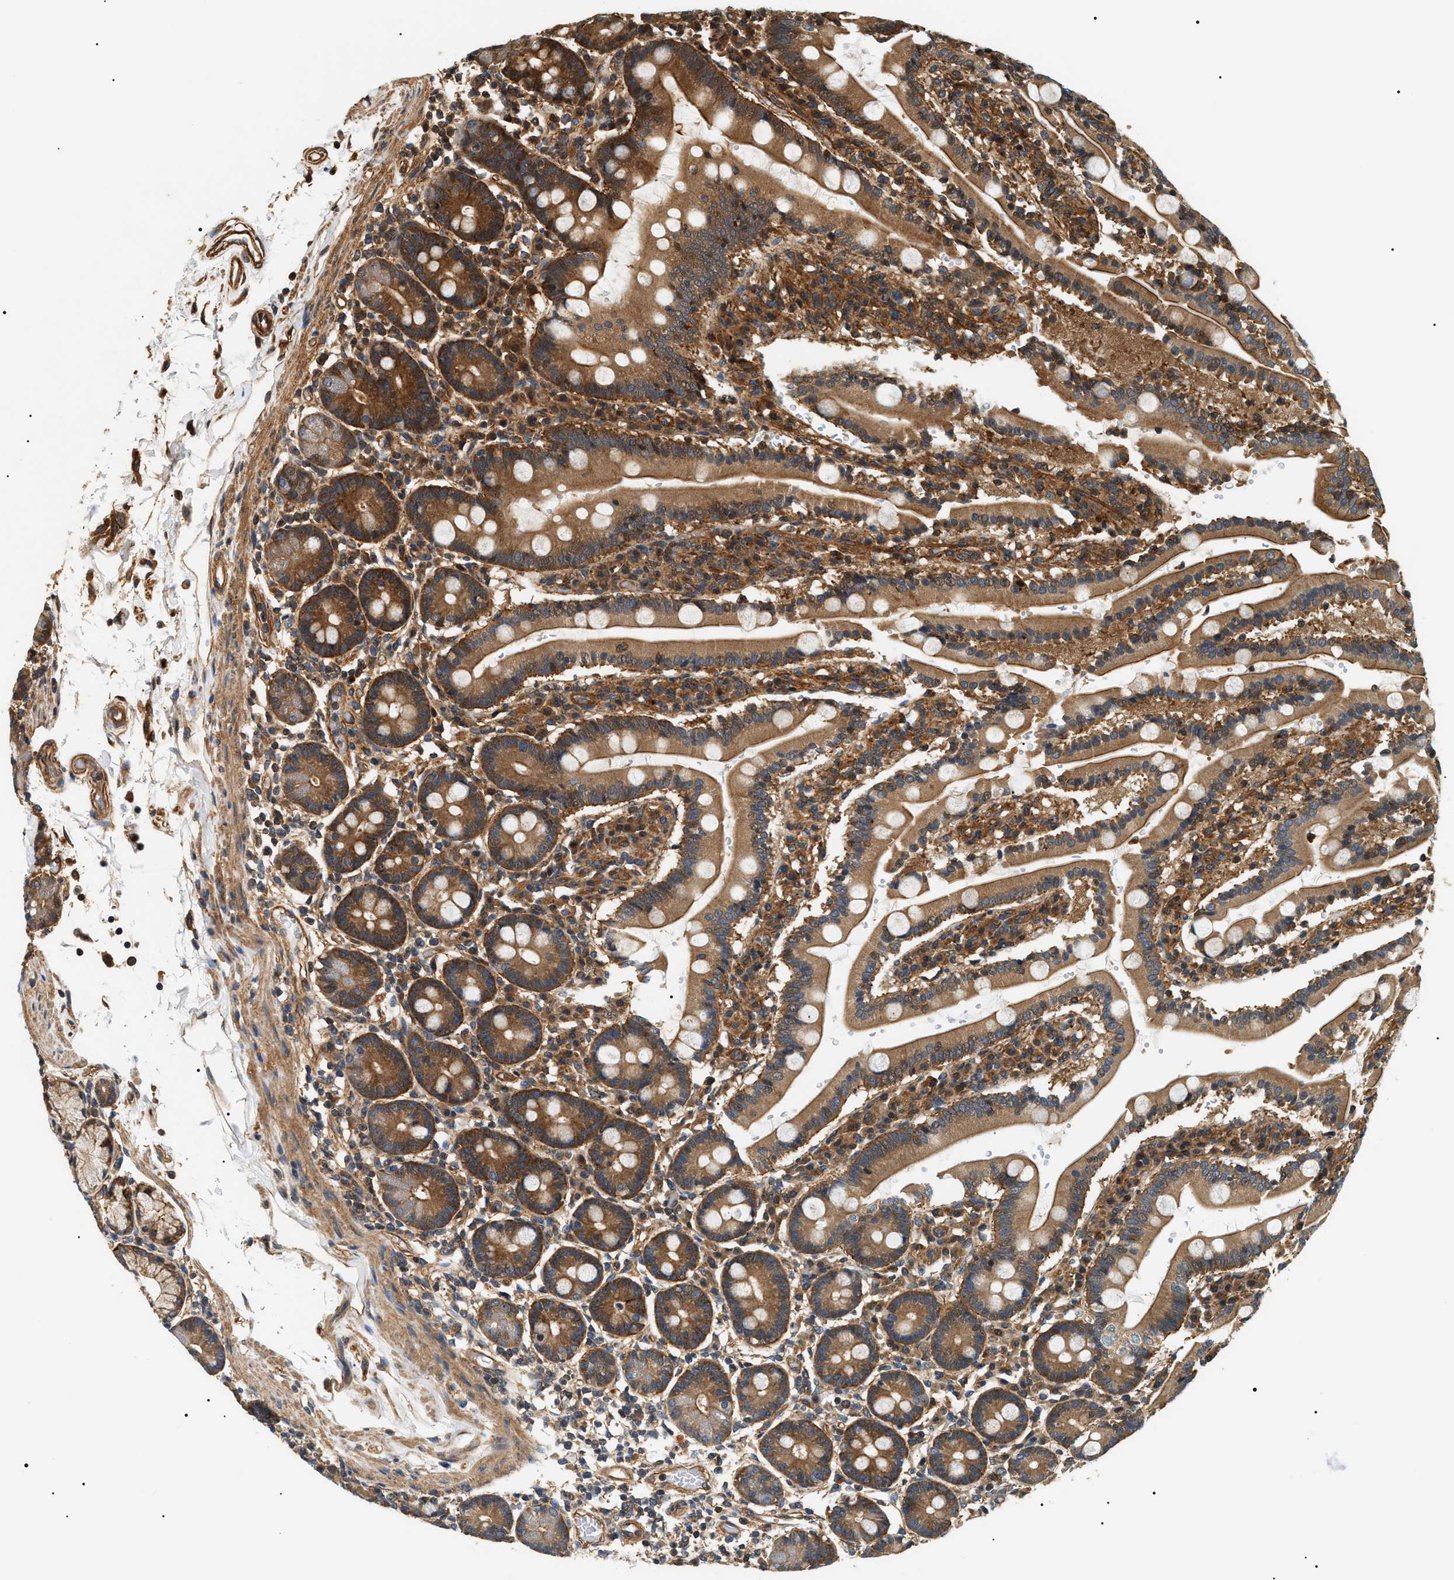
{"staining": {"intensity": "strong", "quantity": ">75%", "location": "cytoplasmic/membranous"}, "tissue": "duodenum", "cell_type": "Glandular cells", "image_type": "normal", "snomed": [{"axis": "morphology", "description": "Normal tissue, NOS"}, {"axis": "topography", "description": "Small intestine, NOS"}], "caption": "Protein staining reveals strong cytoplasmic/membranous expression in about >75% of glandular cells in benign duodenum.", "gene": "SH3GLB2", "patient": {"sex": "female", "age": 71}}